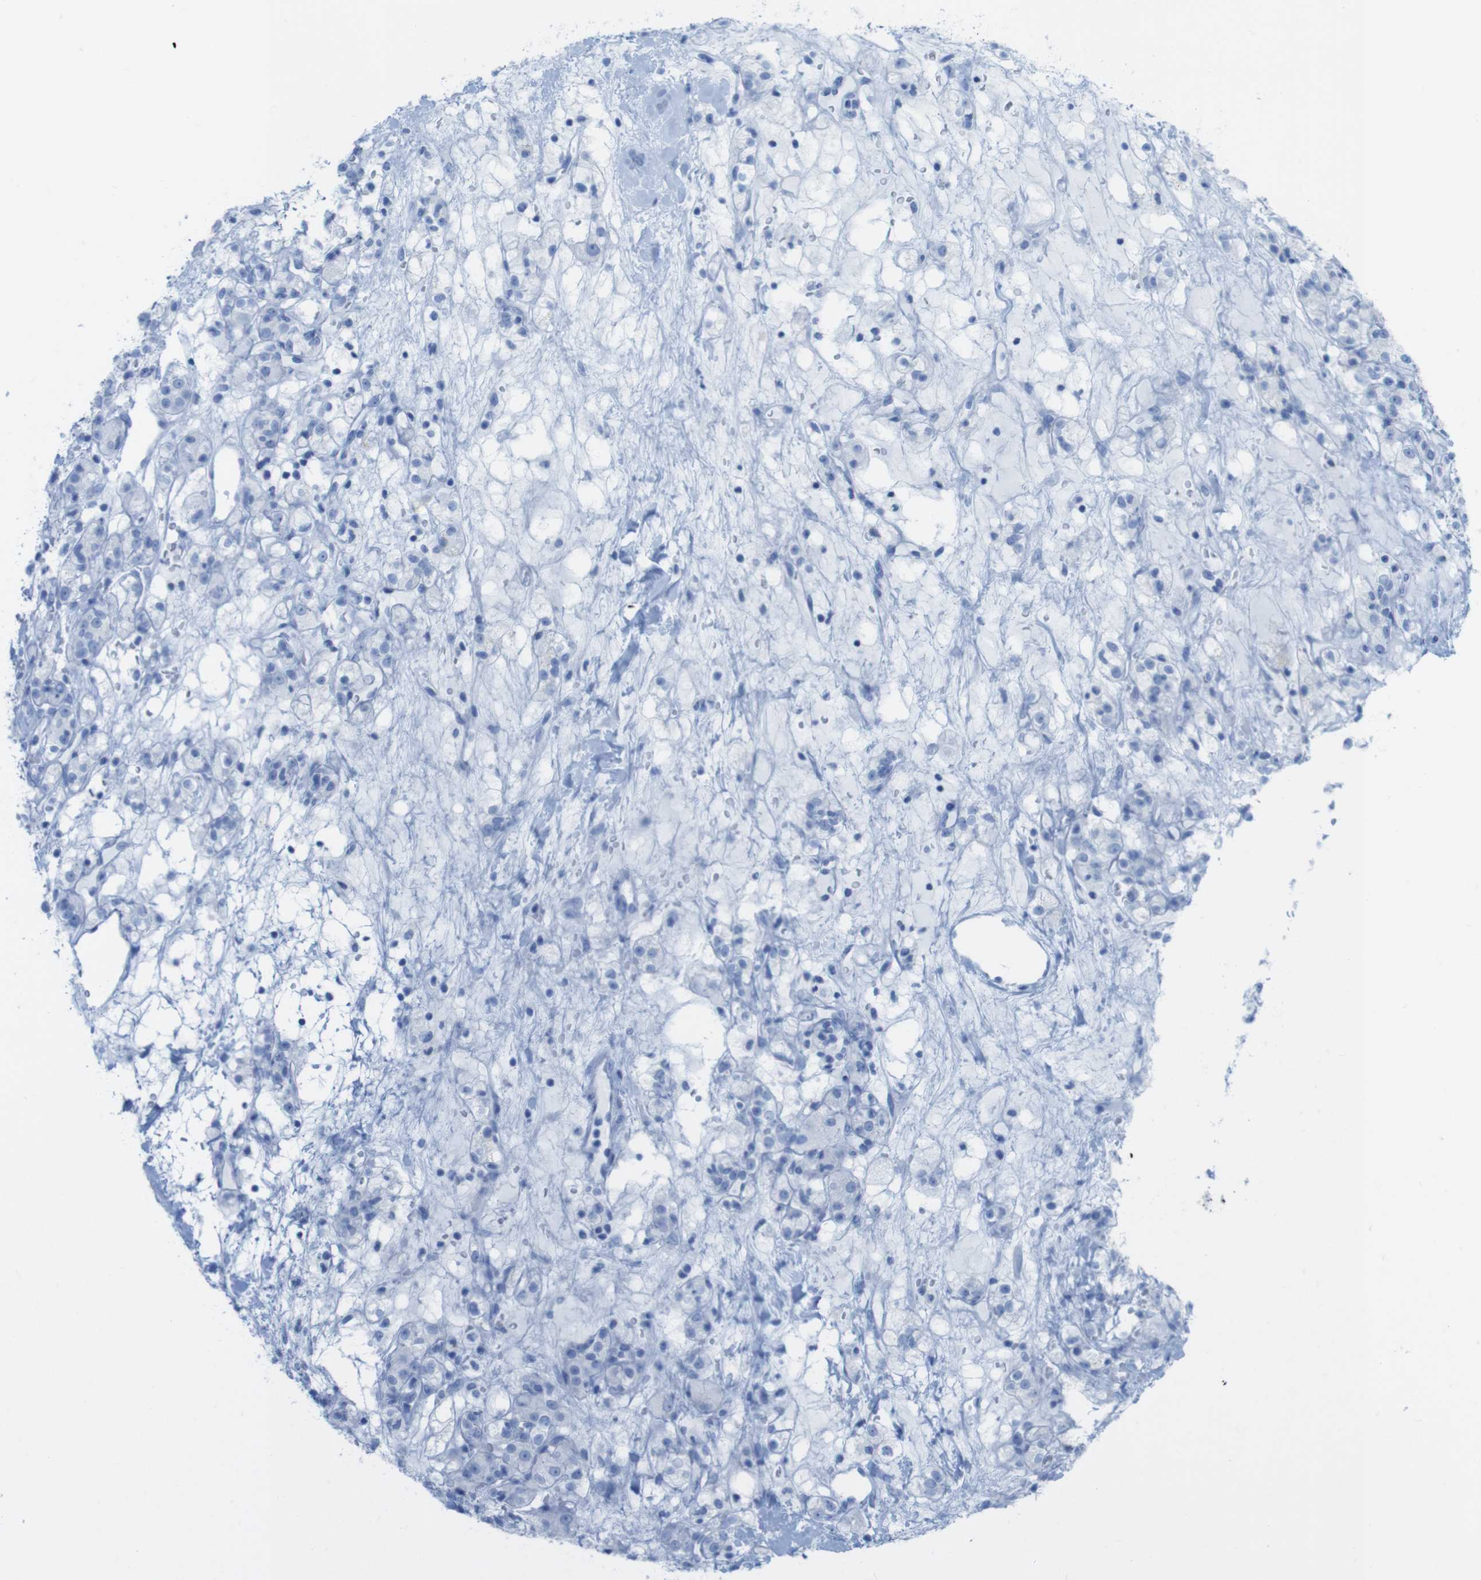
{"staining": {"intensity": "negative", "quantity": "none", "location": "none"}, "tissue": "renal cancer", "cell_type": "Tumor cells", "image_type": "cancer", "snomed": [{"axis": "morphology", "description": "Normal tissue, NOS"}, {"axis": "morphology", "description": "Adenocarcinoma, NOS"}, {"axis": "topography", "description": "Kidney"}], "caption": "Tumor cells show no significant protein expression in renal cancer.", "gene": "MYH7", "patient": {"sex": "male", "age": 61}}